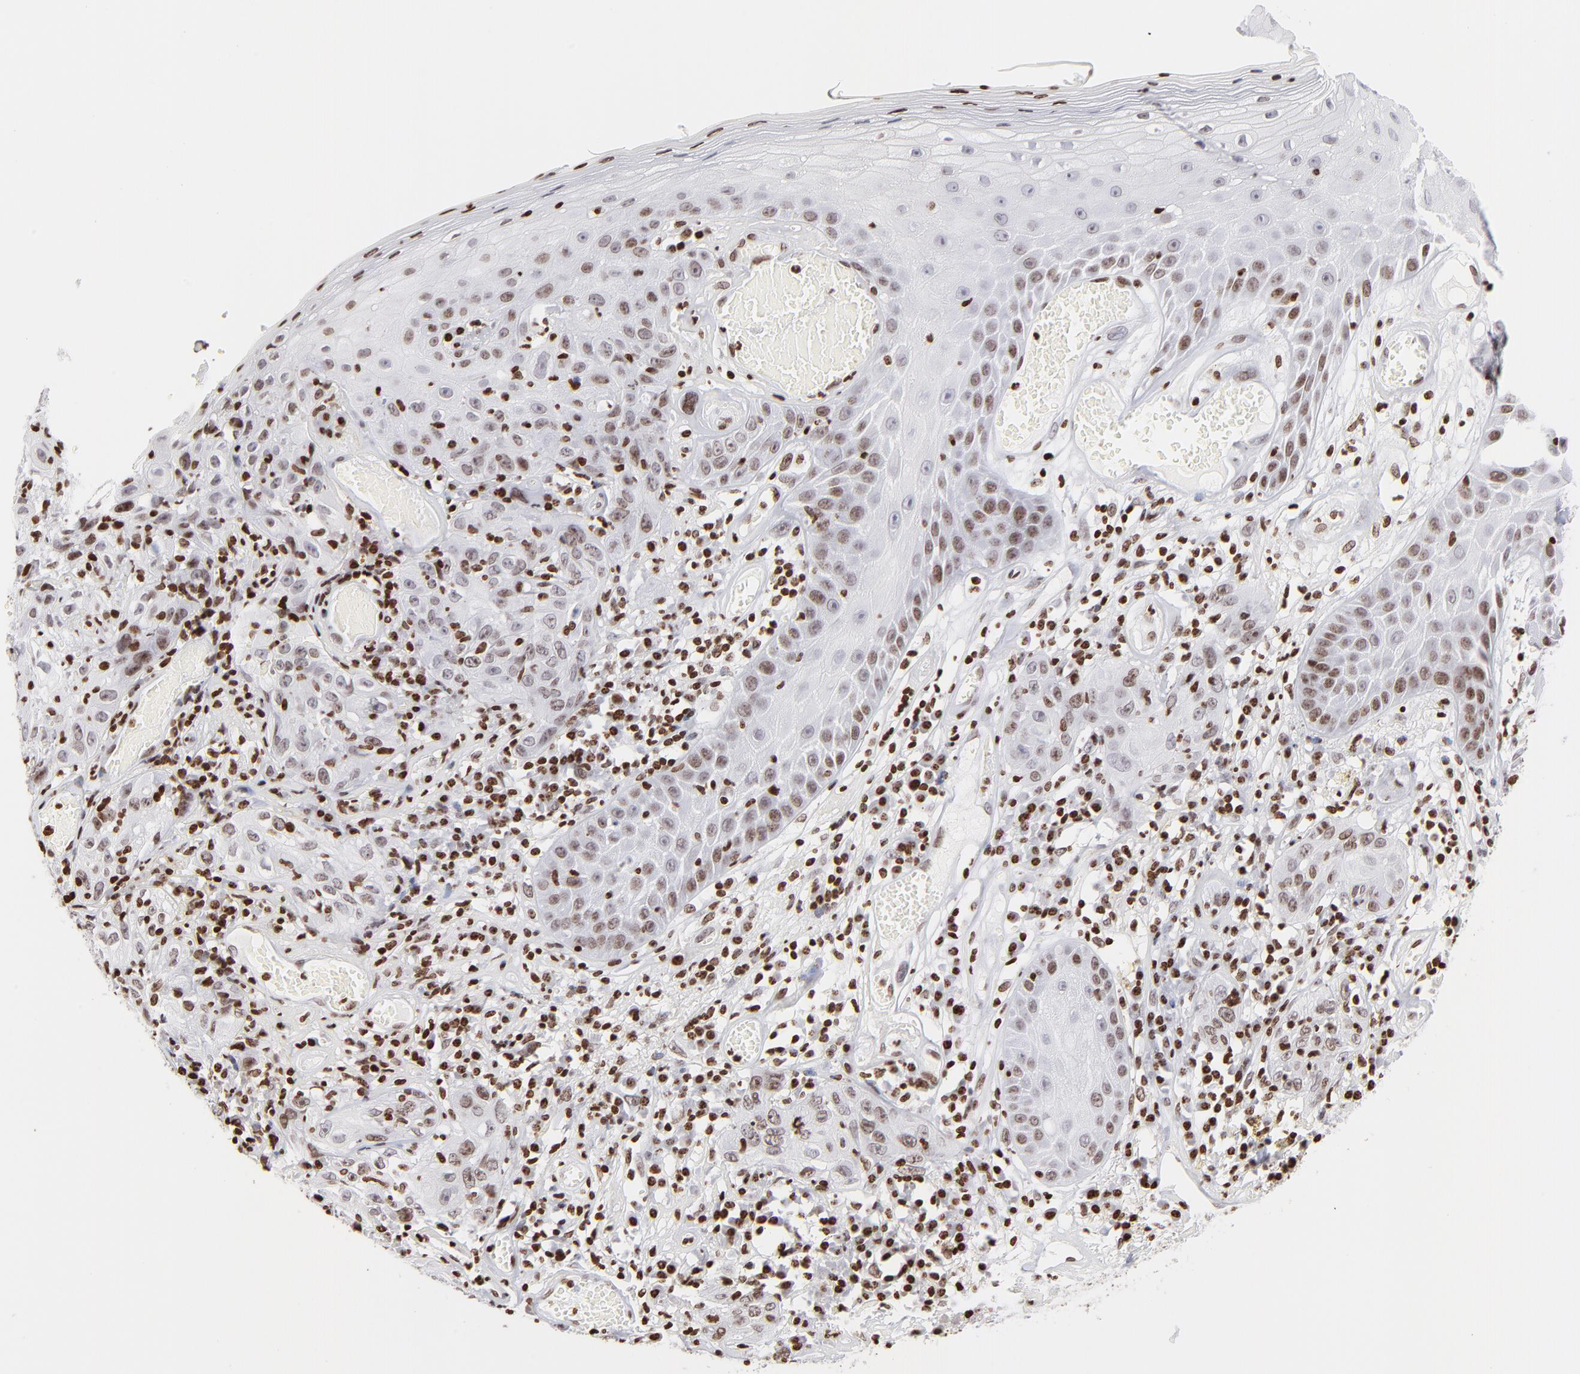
{"staining": {"intensity": "moderate", "quantity": "25%-75%", "location": "nuclear"}, "tissue": "skin cancer", "cell_type": "Tumor cells", "image_type": "cancer", "snomed": [{"axis": "morphology", "description": "Squamous cell carcinoma, NOS"}, {"axis": "topography", "description": "Skin"}], "caption": "Moderate nuclear staining is seen in about 25%-75% of tumor cells in skin squamous cell carcinoma. (Stains: DAB (3,3'-diaminobenzidine) in brown, nuclei in blue, Microscopy: brightfield microscopy at high magnification).", "gene": "RTL4", "patient": {"sex": "male", "age": 65}}